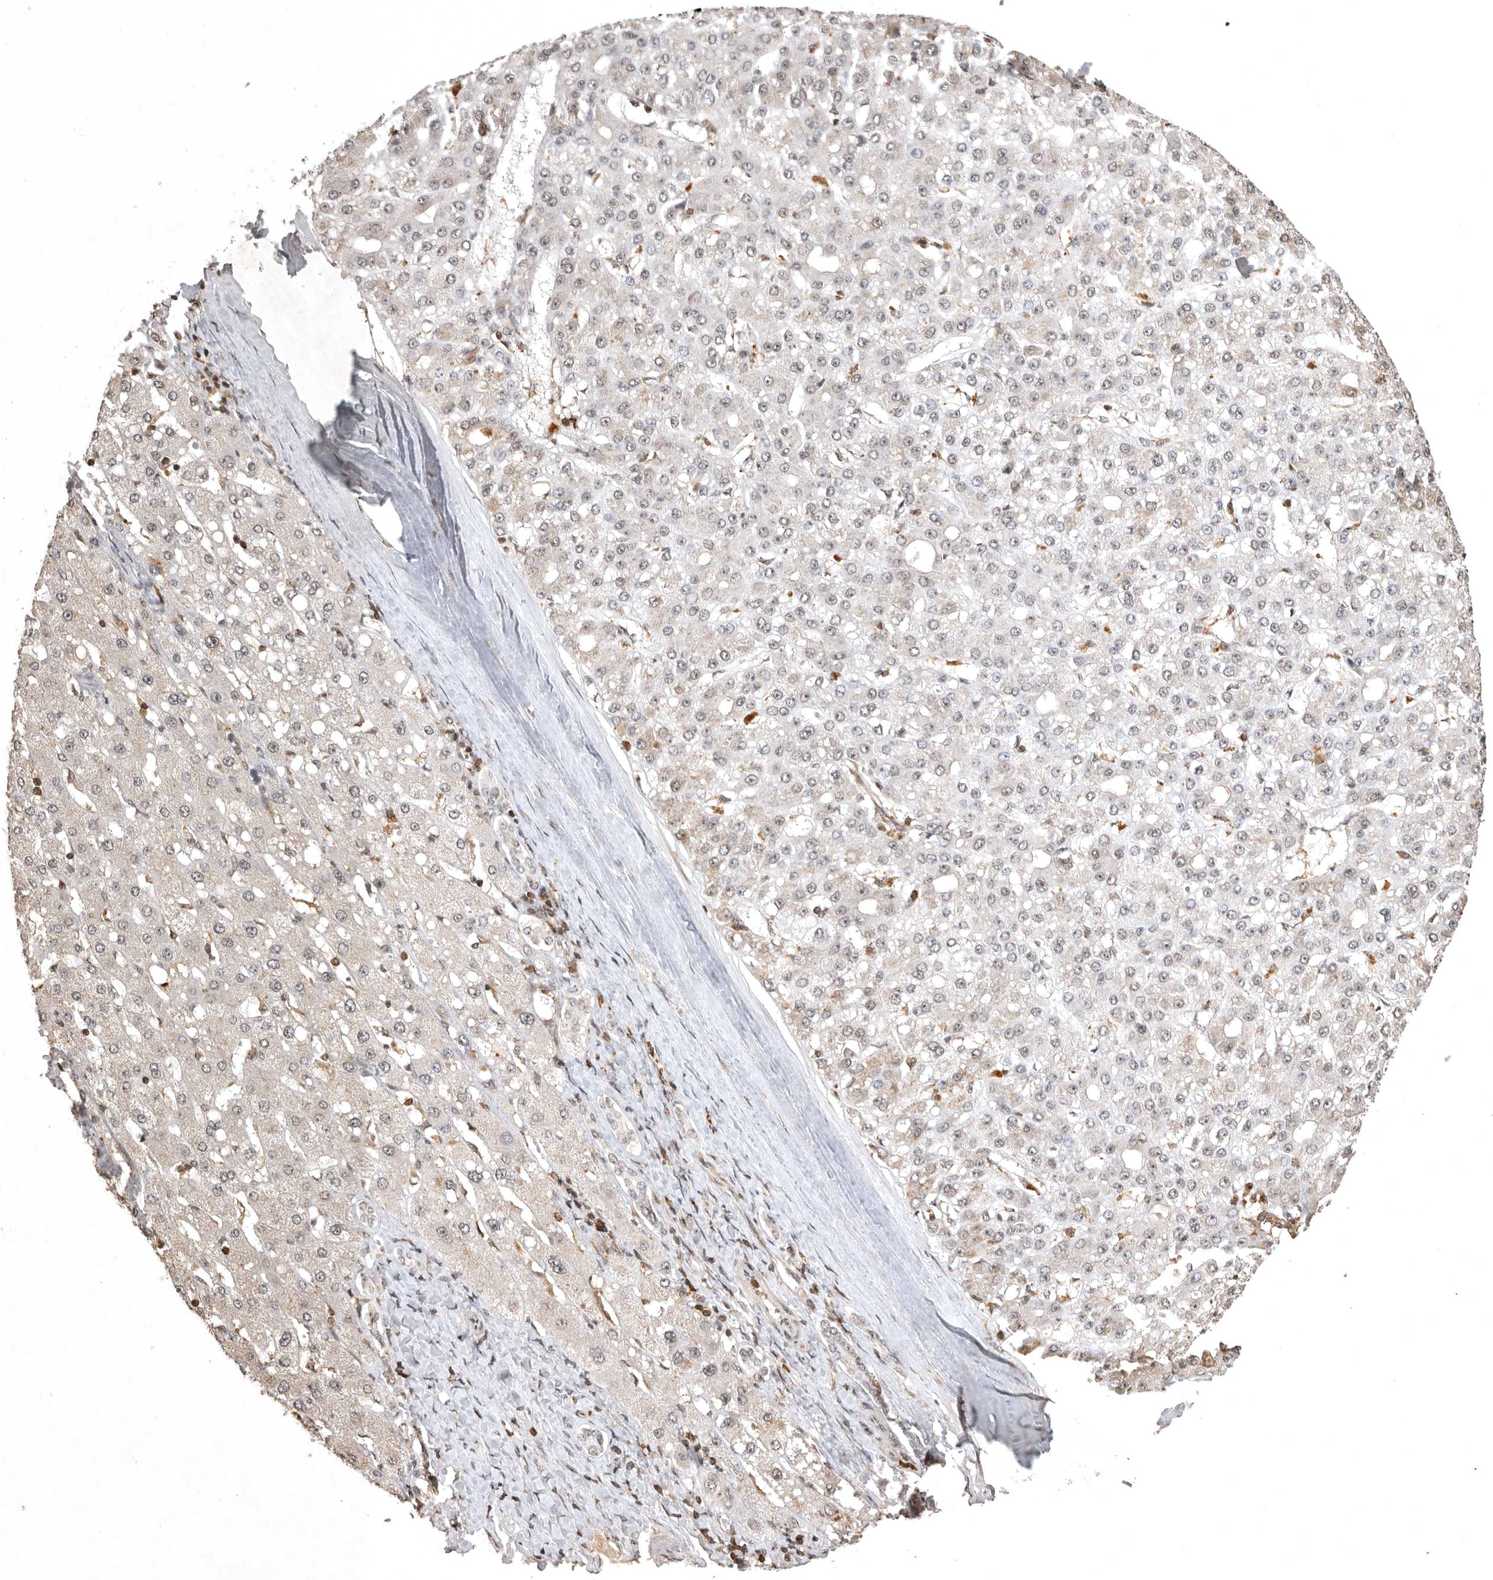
{"staining": {"intensity": "weak", "quantity": "<25%", "location": "nuclear"}, "tissue": "liver cancer", "cell_type": "Tumor cells", "image_type": "cancer", "snomed": [{"axis": "morphology", "description": "Carcinoma, Hepatocellular, NOS"}, {"axis": "topography", "description": "Liver"}], "caption": "Liver hepatocellular carcinoma was stained to show a protein in brown. There is no significant expression in tumor cells.", "gene": "CBLL1", "patient": {"sex": "male", "age": 67}}